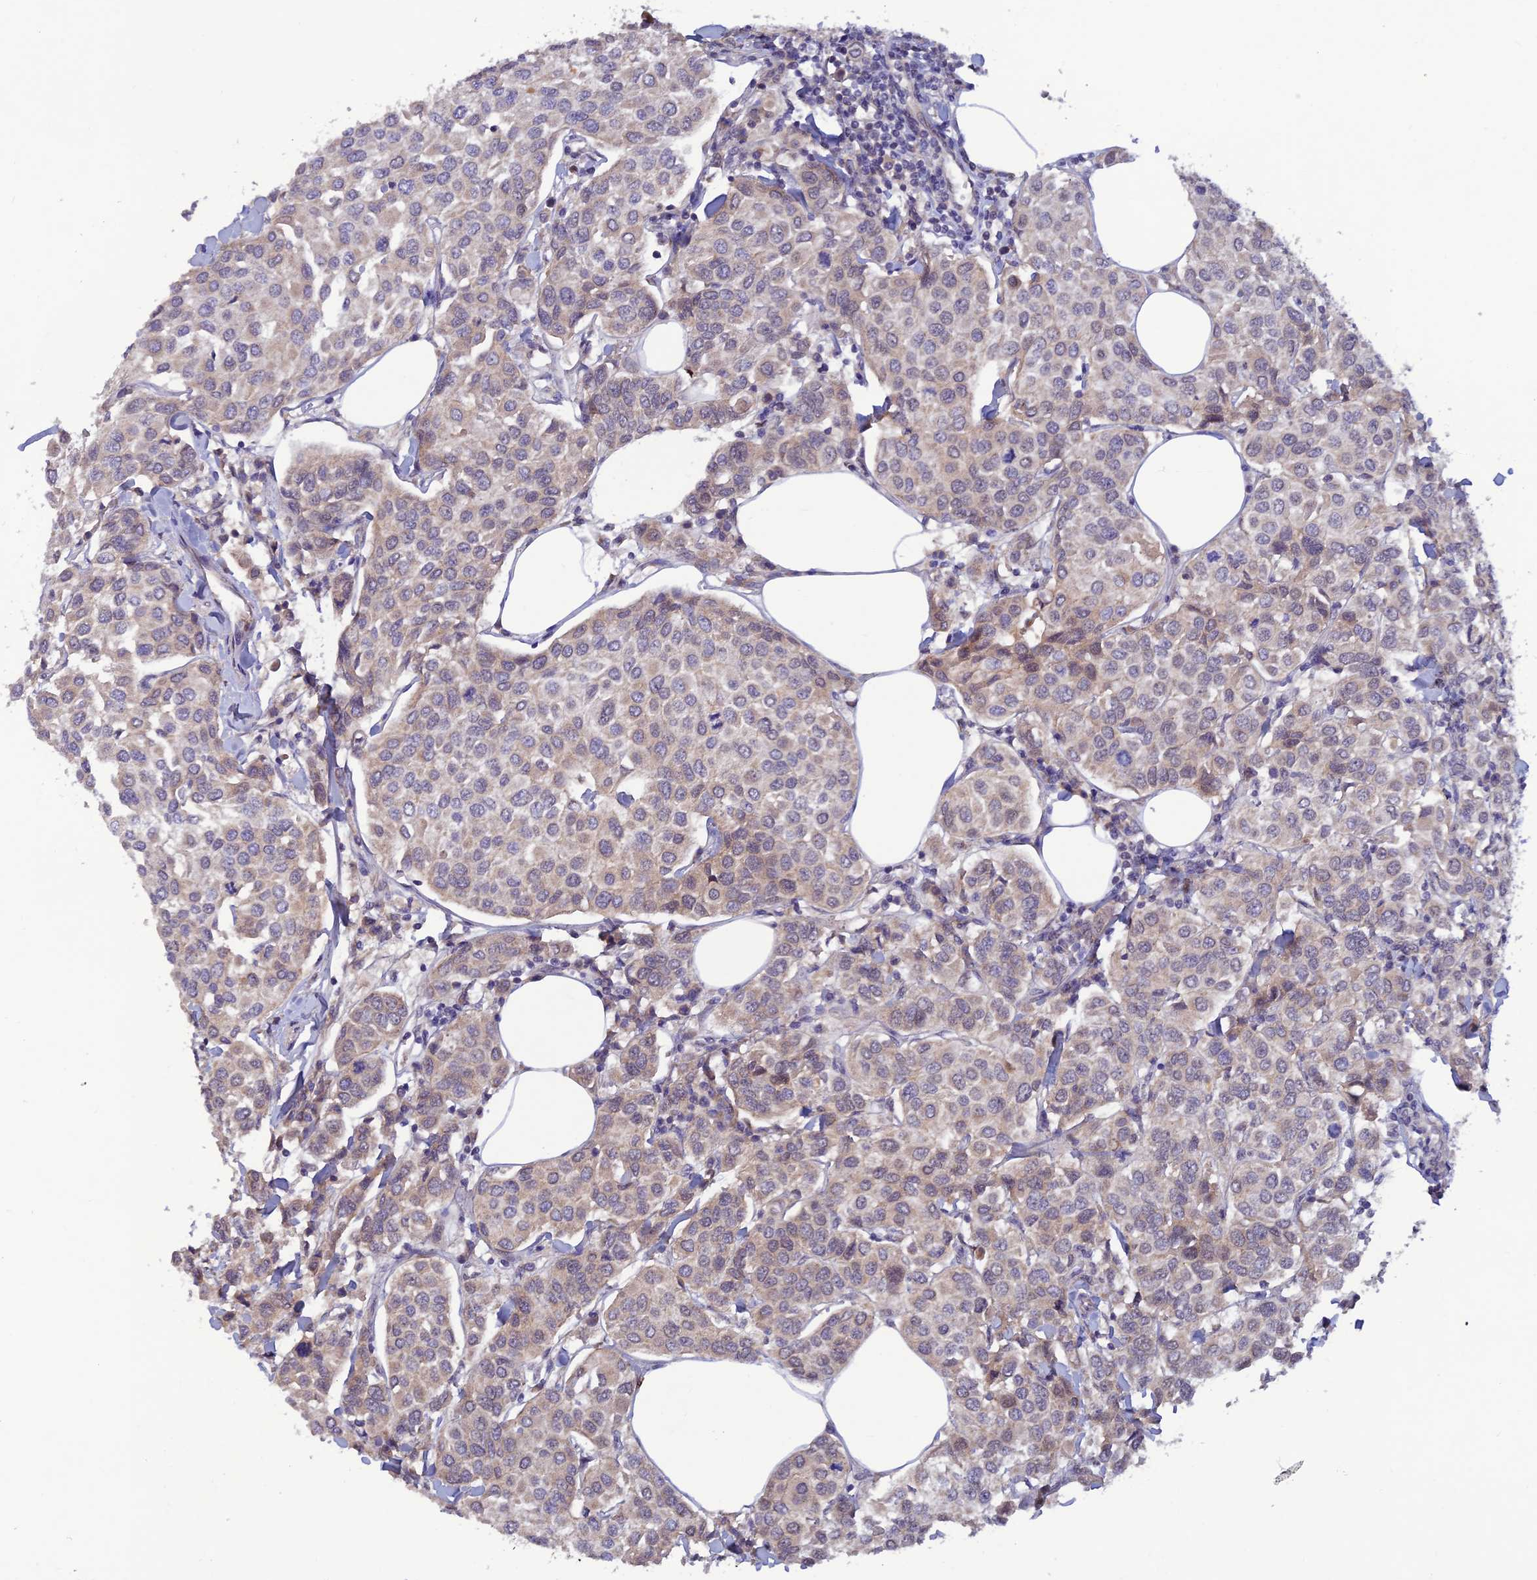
{"staining": {"intensity": "negative", "quantity": "none", "location": "none"}, "tissue": "breast cancer", "cell_type": "Tumor cells", "image_type": "cancer", "snomed": [{"axis": "morphology", "description": "Duct carcinoma"}, {"axis": "topography", "description": "Breast"}], "caption": "Photomicrograph shows no protein staining in tumor cells of breast cancer tissue.", "gene": "FASTKD5", "patient": {"sex": "female", "age": 55}}